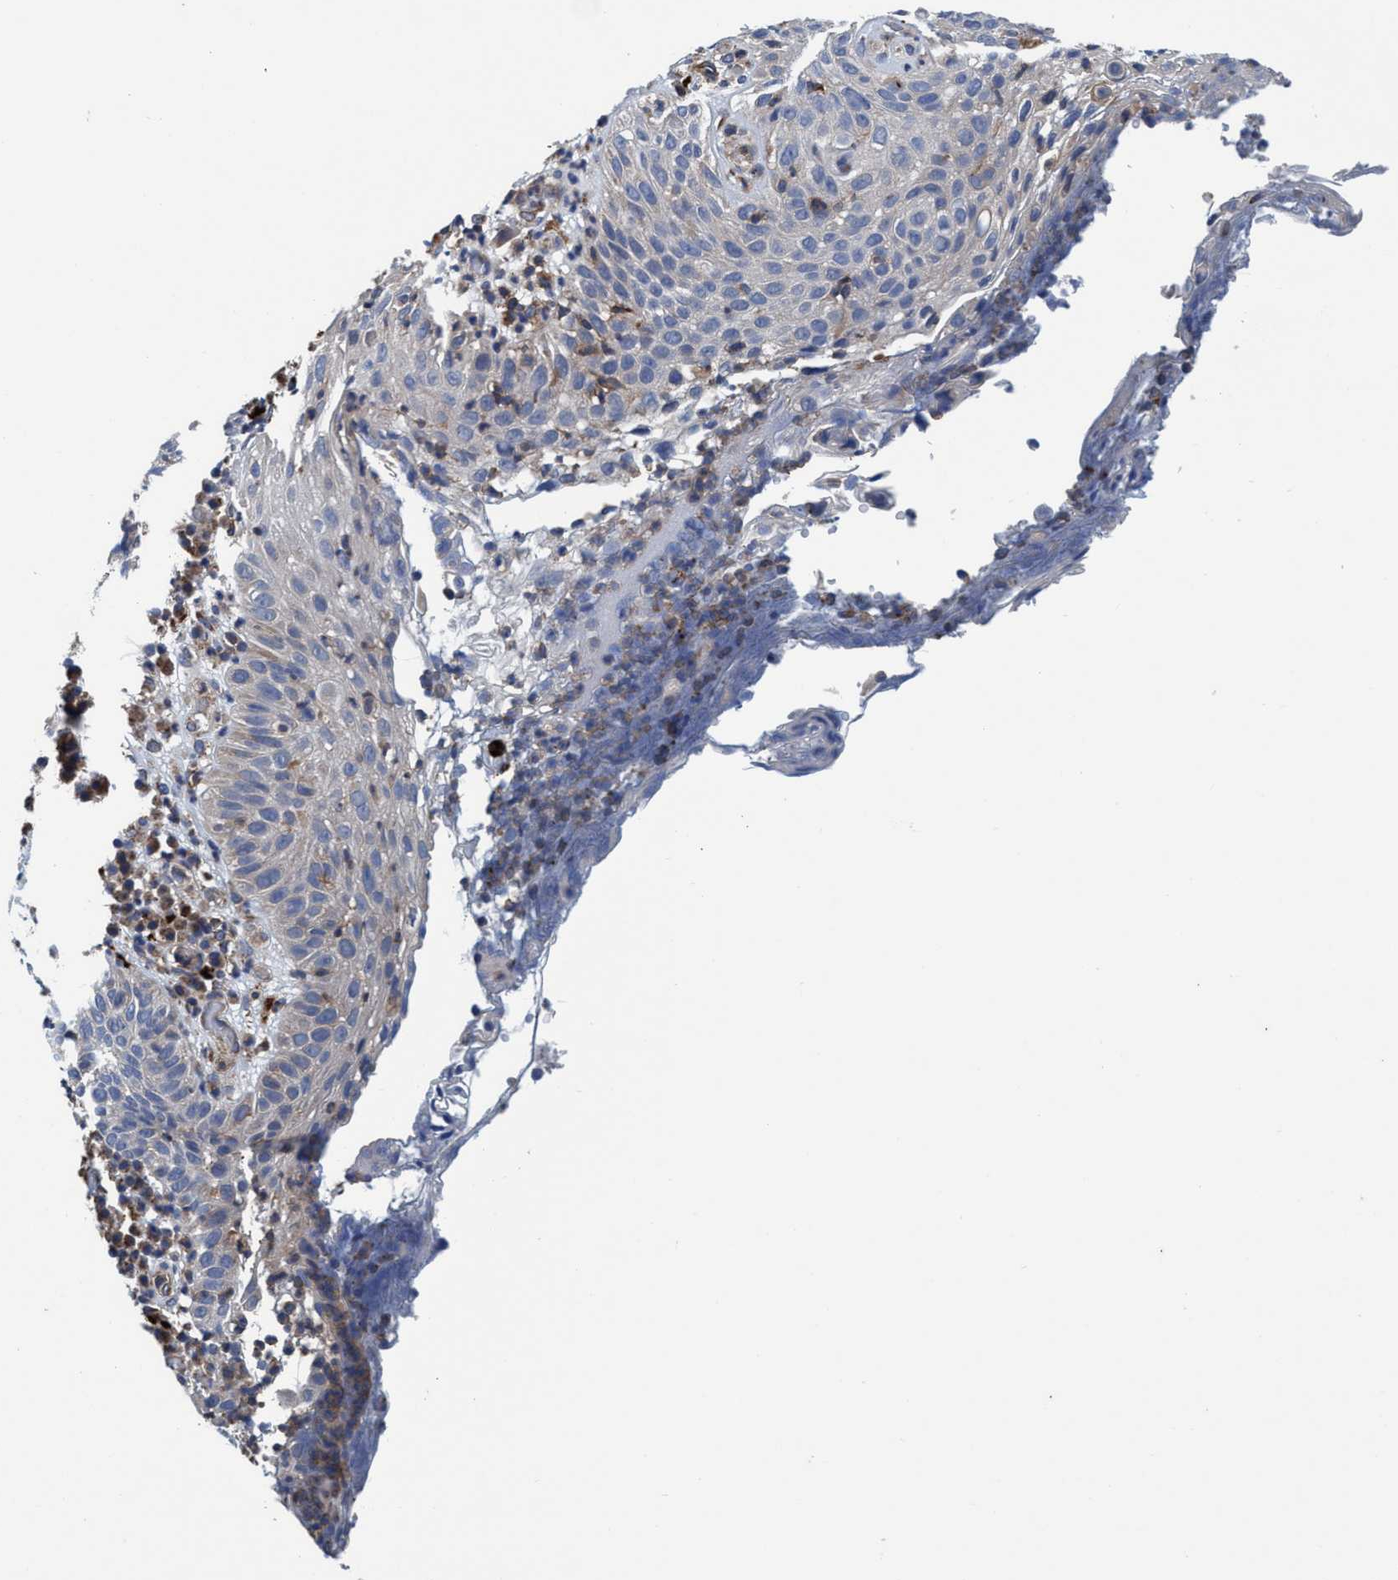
{"staining": {"intensity": "weak", "quantity": "<25%", "location": "cytoplasmic/membranous"}, "tissue": "skin cancer", "cell_type": "Tumor cells", "image_type": "cancer", "snomed": [{"axis": "morphology", "description": "Squamous cell carcinoma in situ, NOS"}, {"axis": "morphology", "description": "Squamous cell carcinoma, NOS"}, {"axis": "topography", "description": "Skin"}], "caption": "IHC of human skin cancer displays no staining in tumor cells.", "gene": "ENDOG", "patient": {"sex": "male", "age": 93}}